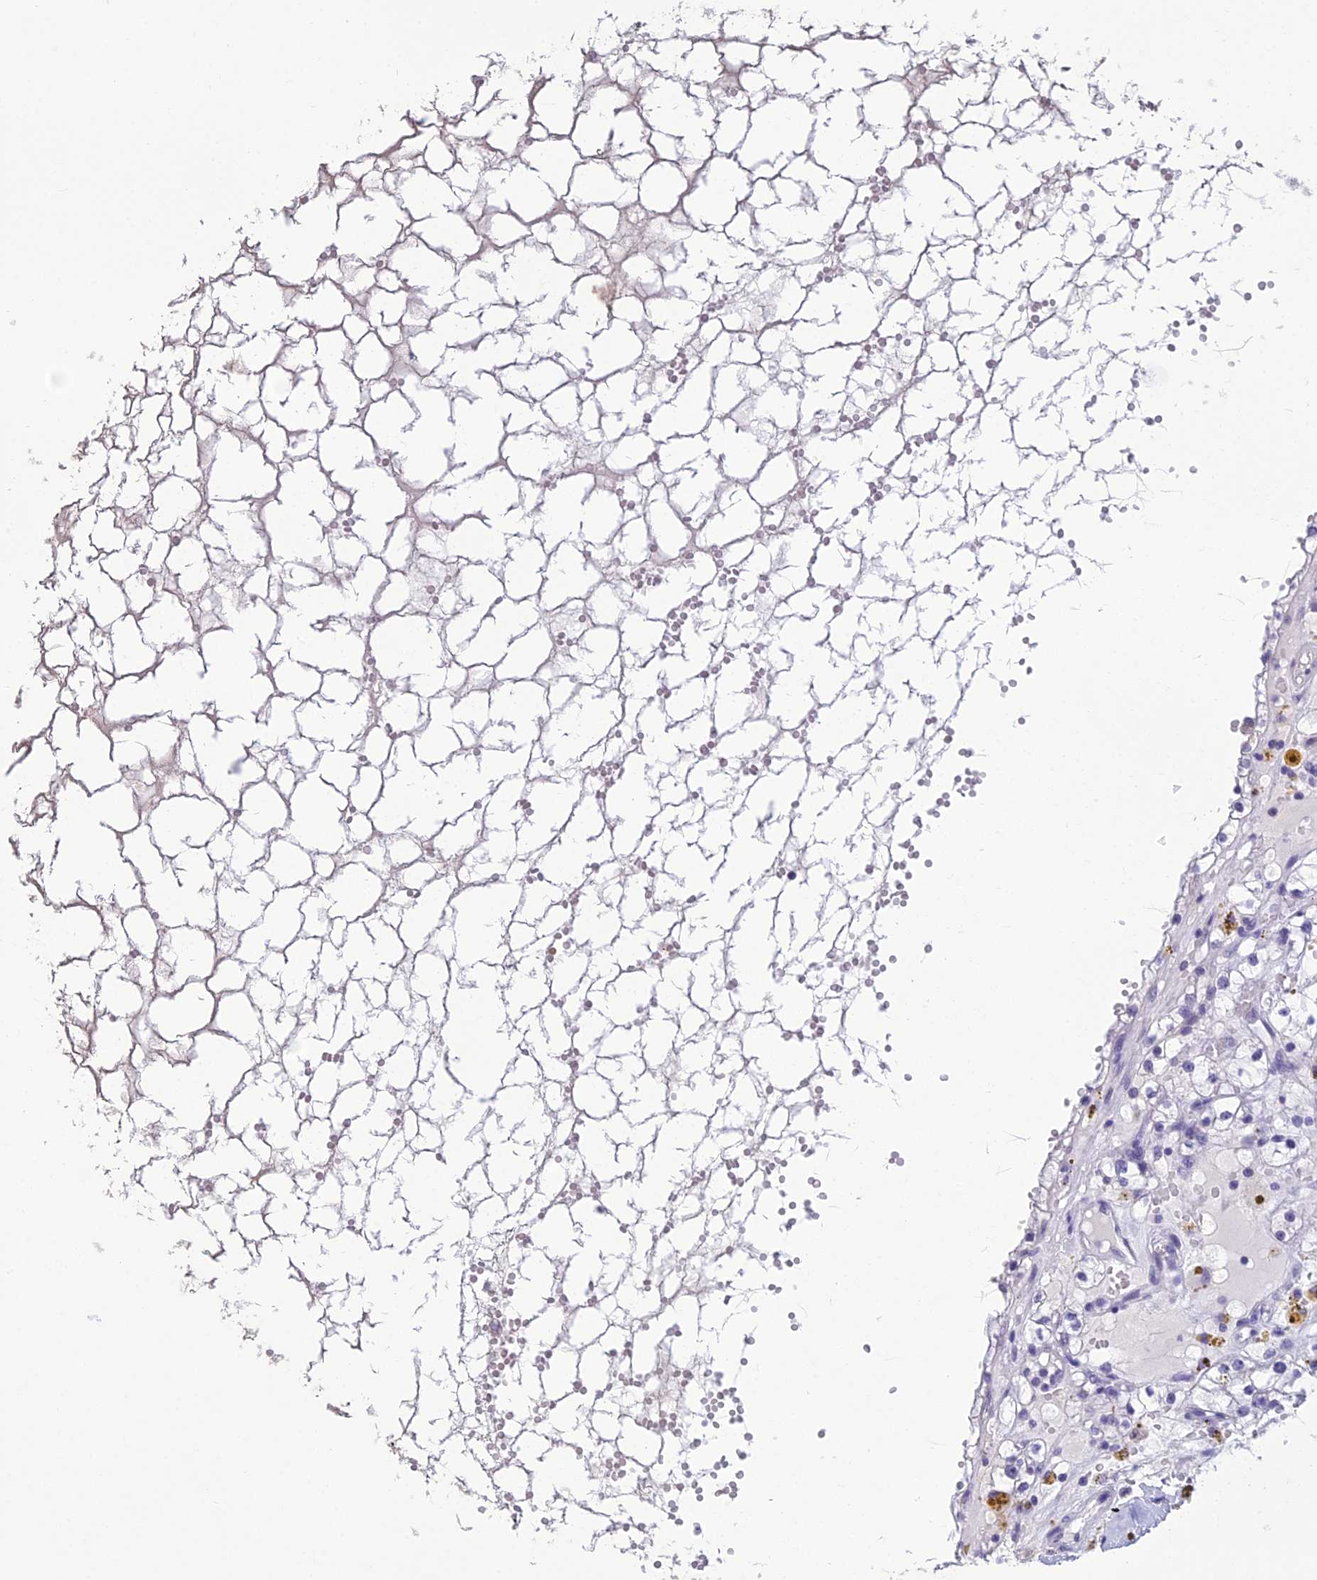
{"staining": {"intensity": "negative", "quantity": "none", "location": "none"}, "tissue": "renal cancer", "cell_type": "Tumor cells", "image_type": "cancer", "snomed": [{"axis": "morphology", "description": "Adenocarcinoma, NOS"}, {"axis": "topography", "description": "Kidney"}], "caption": "Protein analysis of renal cancer (adenocarcinoma) shows no significant staining in tumor cells.", "gene": "GRWD1", "patient": {"sex": "male", "age": 56}}